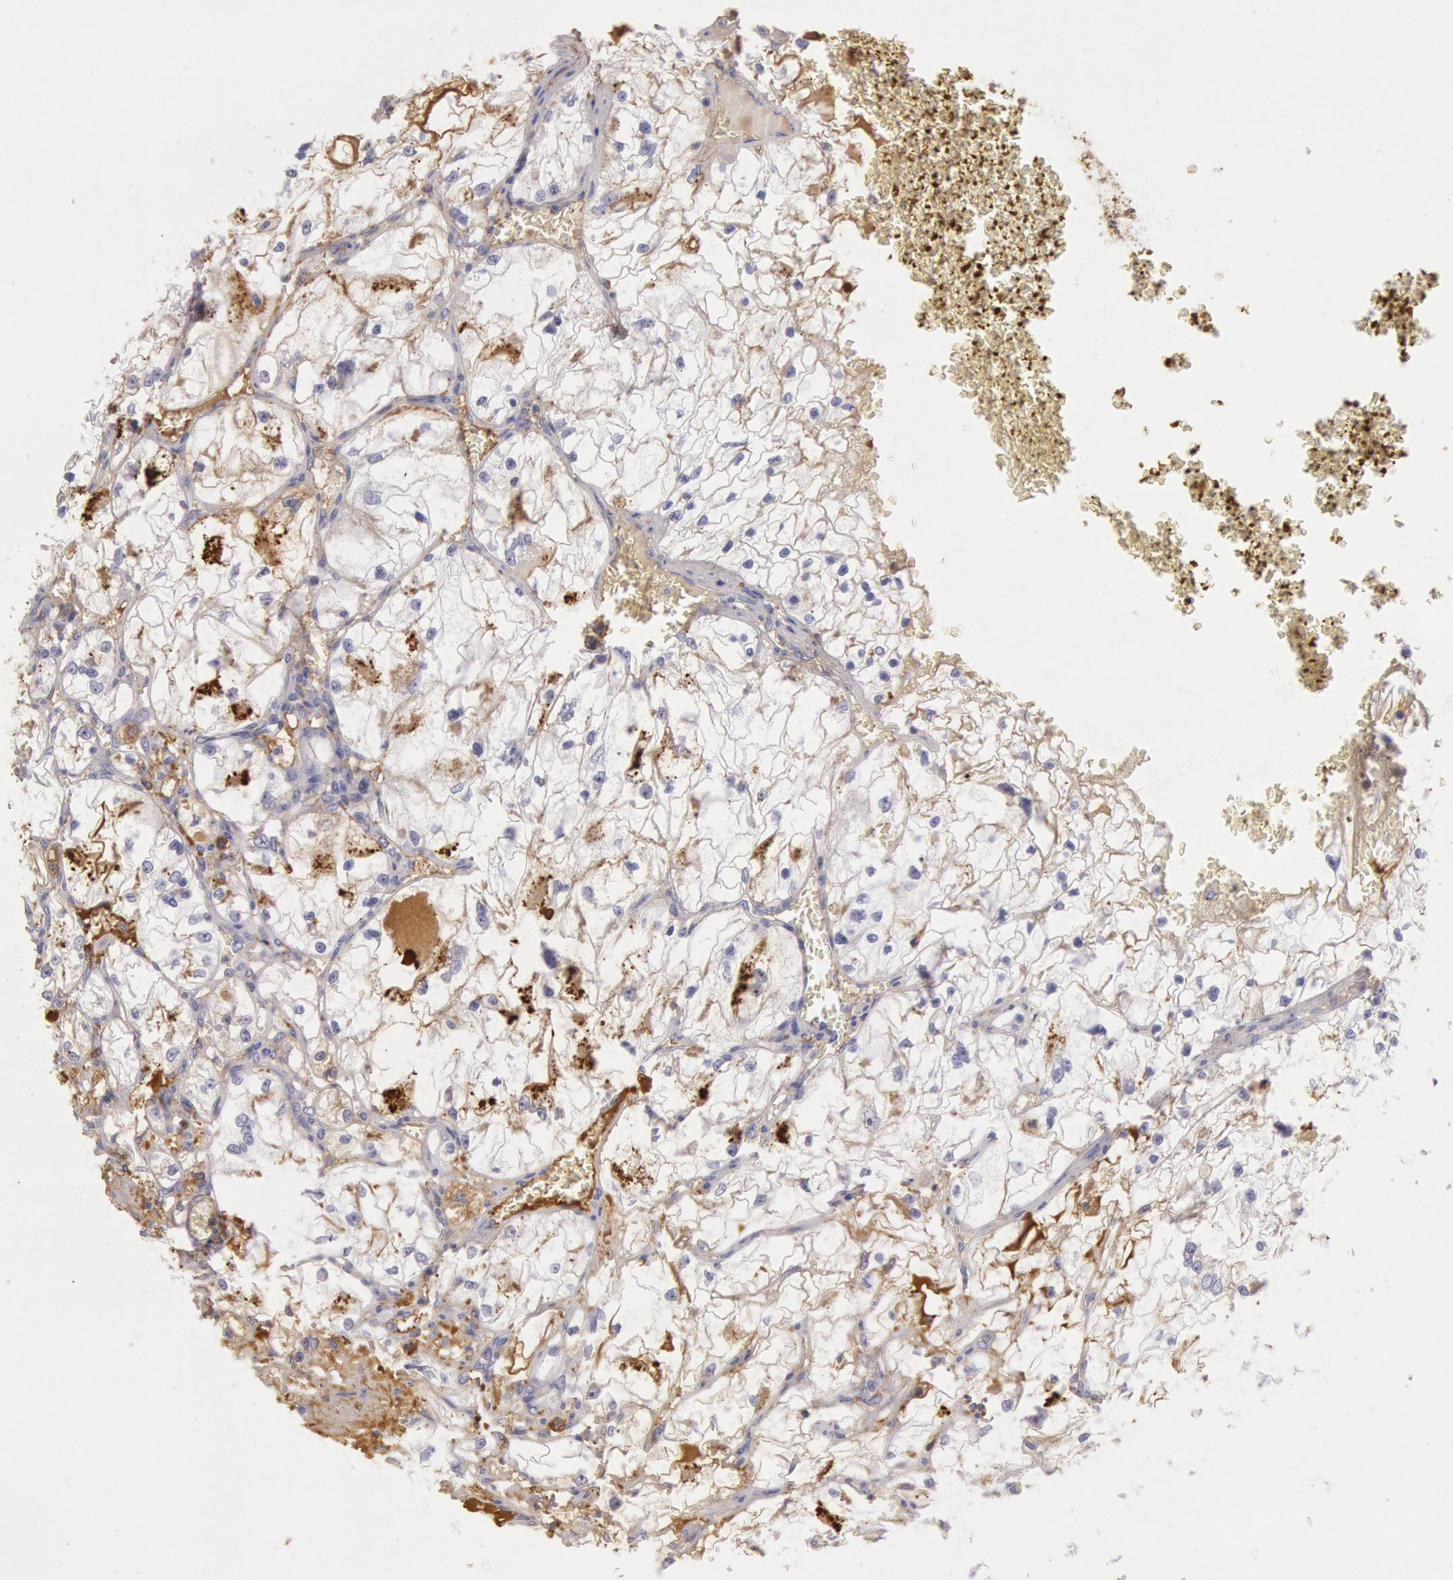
{"staining": {"intensity": "moderate", "quantity": "25%-75%", "location": "cytoplasmic/membranous"}, "tissue": "renal cancer", "cell_type": "Tumor cells", "image_type": "cancer", "snomed": [{"axis": "morphology", "description": "Adenocarcinoma, NOS"}, {"axis": "topography", "description": "Kidney"}], "caption": "Immunohistochemistry micrograph of neoplastic tissue: renal cancer stained using immunohistochemistry displays medium levels of moderate protein expression localized specifically in the cytoplasmic/membranous of tumor cells, appearing as a cytoplasmic/membranous brown color.", "gene": "IGHG1", "patient": {"sex": "male", "age": 61}}